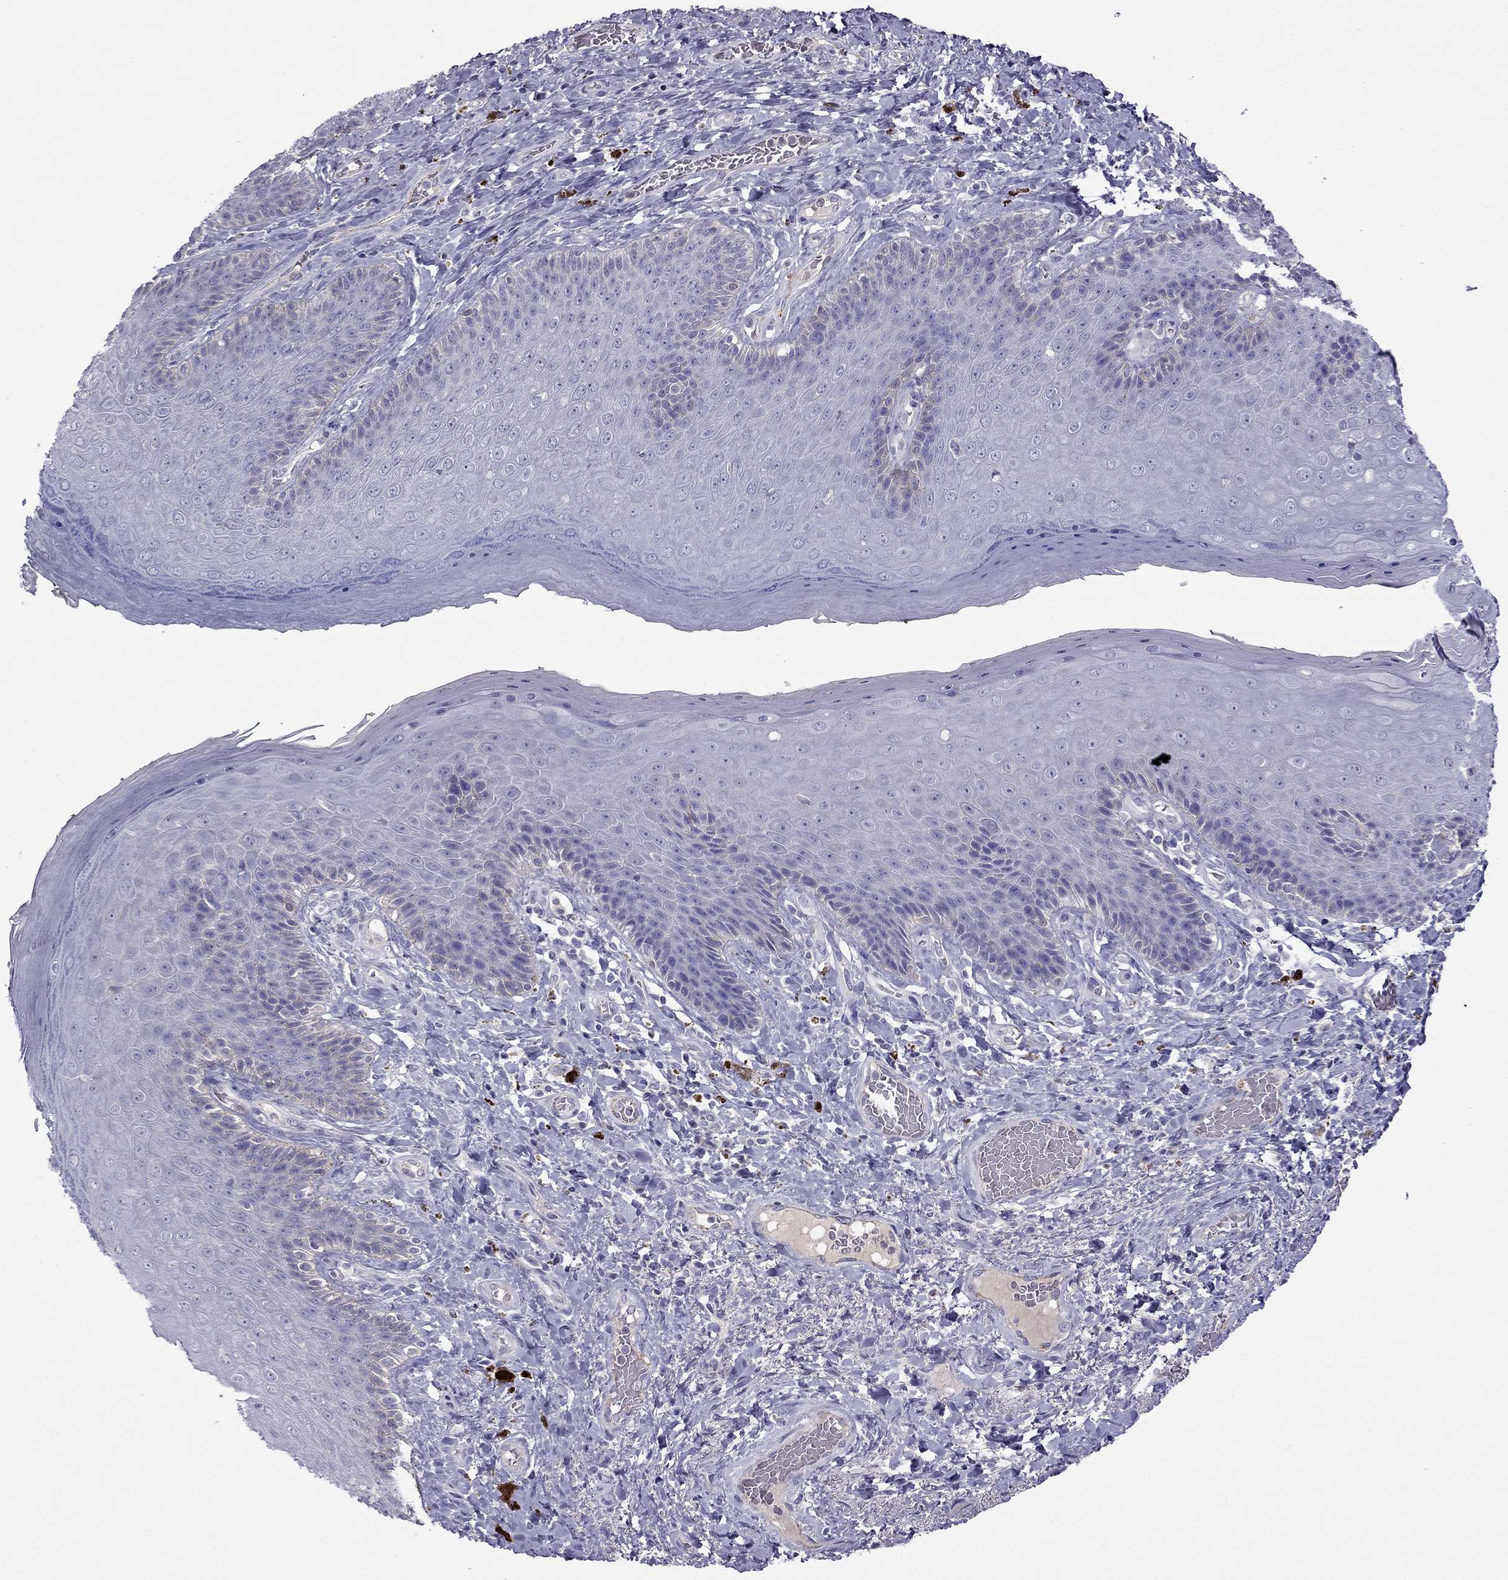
{"staining": {"intensity": "negative", "quantity": "none", "location": "none"}, "tissue": "skin", "cell_type": "Epidermal cells", "image_type": "normal", "snomed": [{"axis": "morphology", "description": "Normal tissue, NOS"}, {"axis": "topography", "description": "Skeletal muscle"}, {"axis": "topography", "description": "Anal"}, {"axis": "topography", "description": "Peripheral nerve tissue"}], "caption": "A histopathology image of skin stained for a protein shows no brown staining in epidermal cells. (DAB (3,3'-diaminobenzidine) immunohistochemistry (IHC), high magnification).", "gene": "STOML3", "patient": {"sex": "male", "age": 53}}